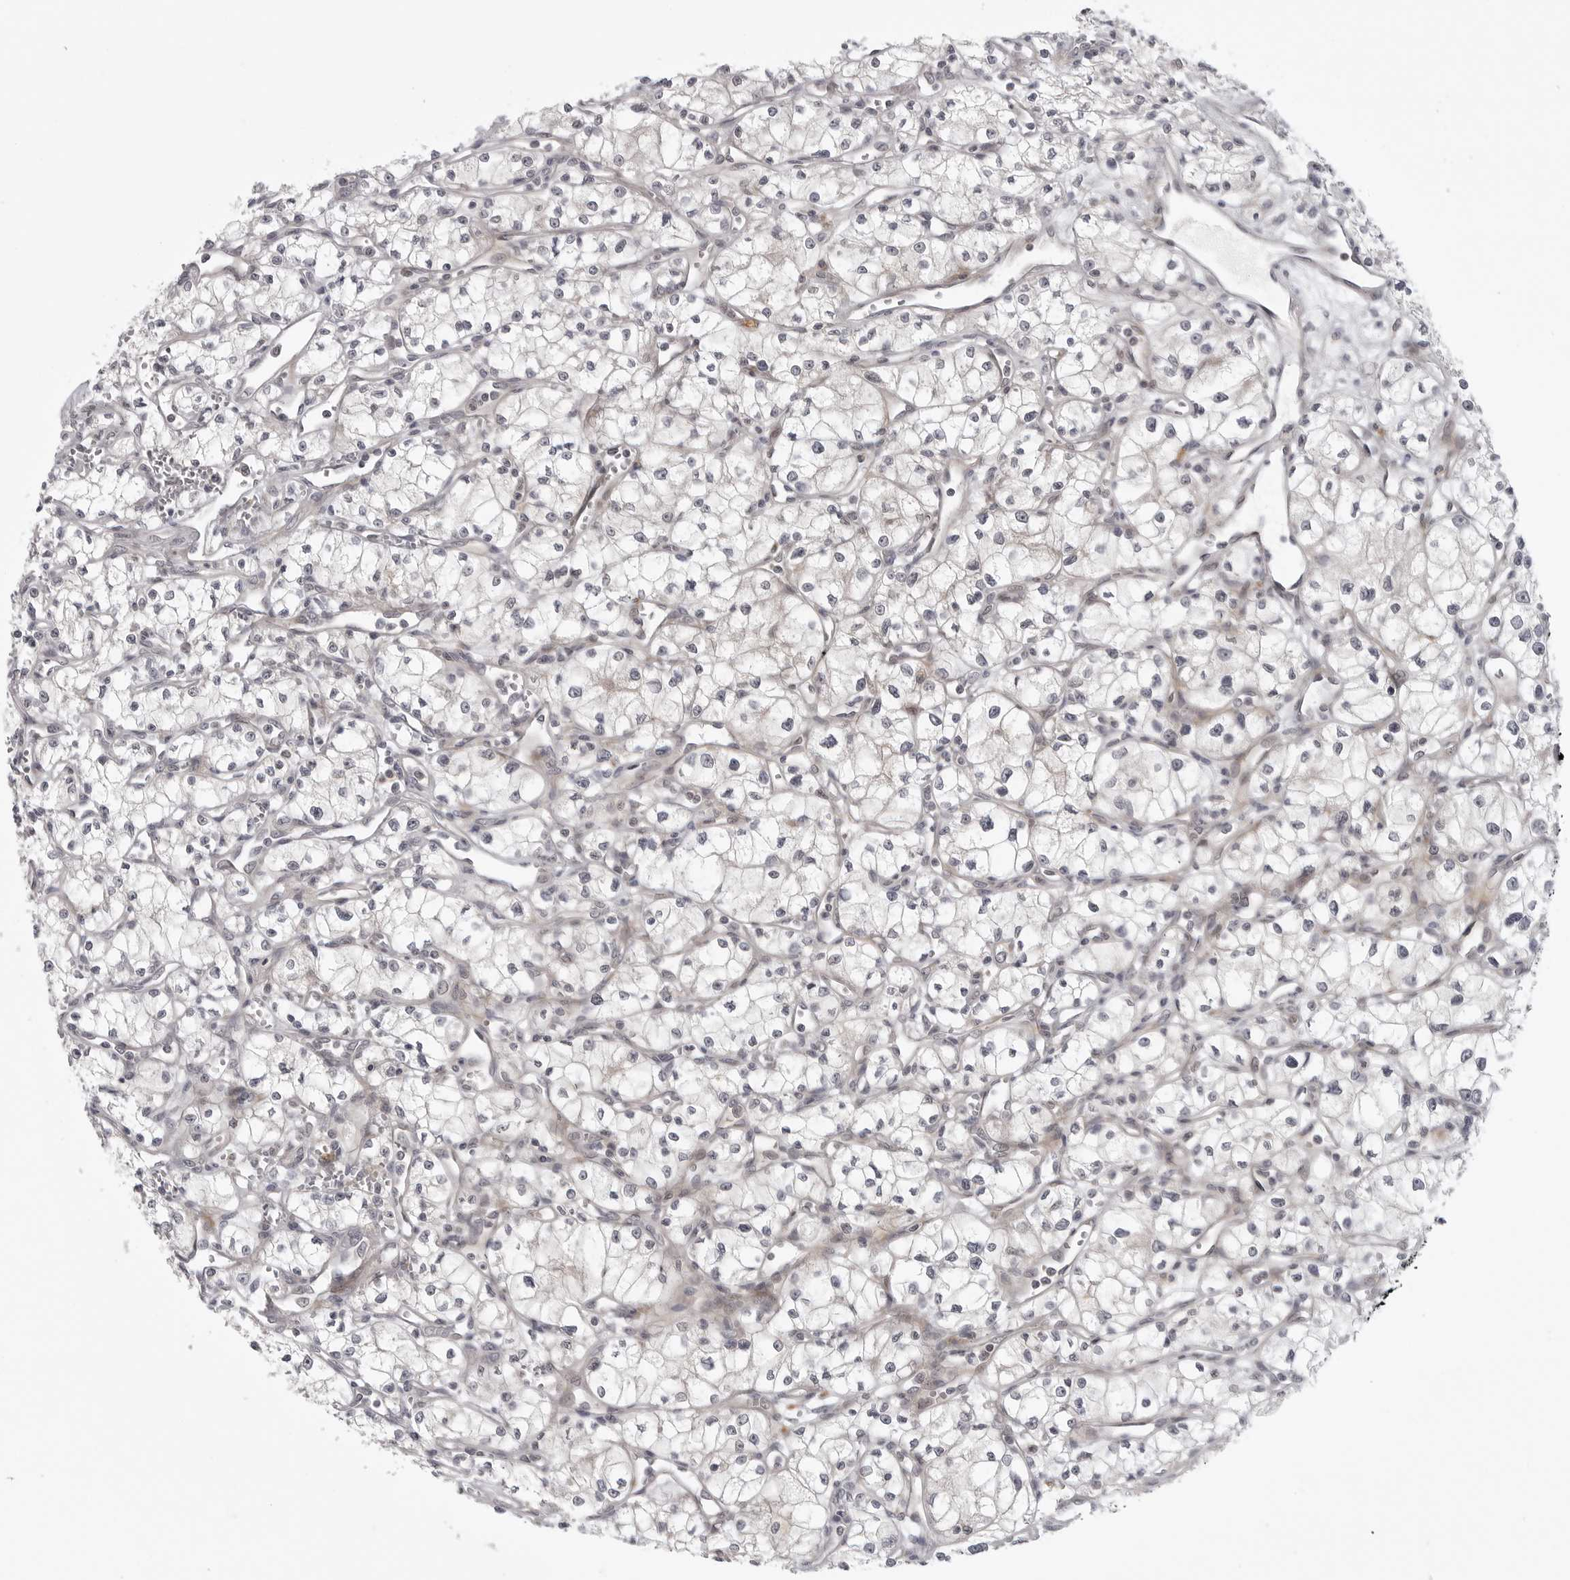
{"staining": {"intensity": "negative", "quantity": "none", "location": "none"}, "tissue": "renal cancer", "cell_type": "Tumor cells", "image_type": "cancer", "snomed": [{"axis": "morphology", "description": "Adenocarcinoma, NOS"}, {"axis": "topography", "description": "Kidney"}], "caption": "An IHC micrograph of renal cancer (adenocarcinoma) is shown. There is no staining in tumor cells of renal cancer (adenocarcinoma).", "gene": "CD300LD", "patient": {"sex": "male", "age": 59}}